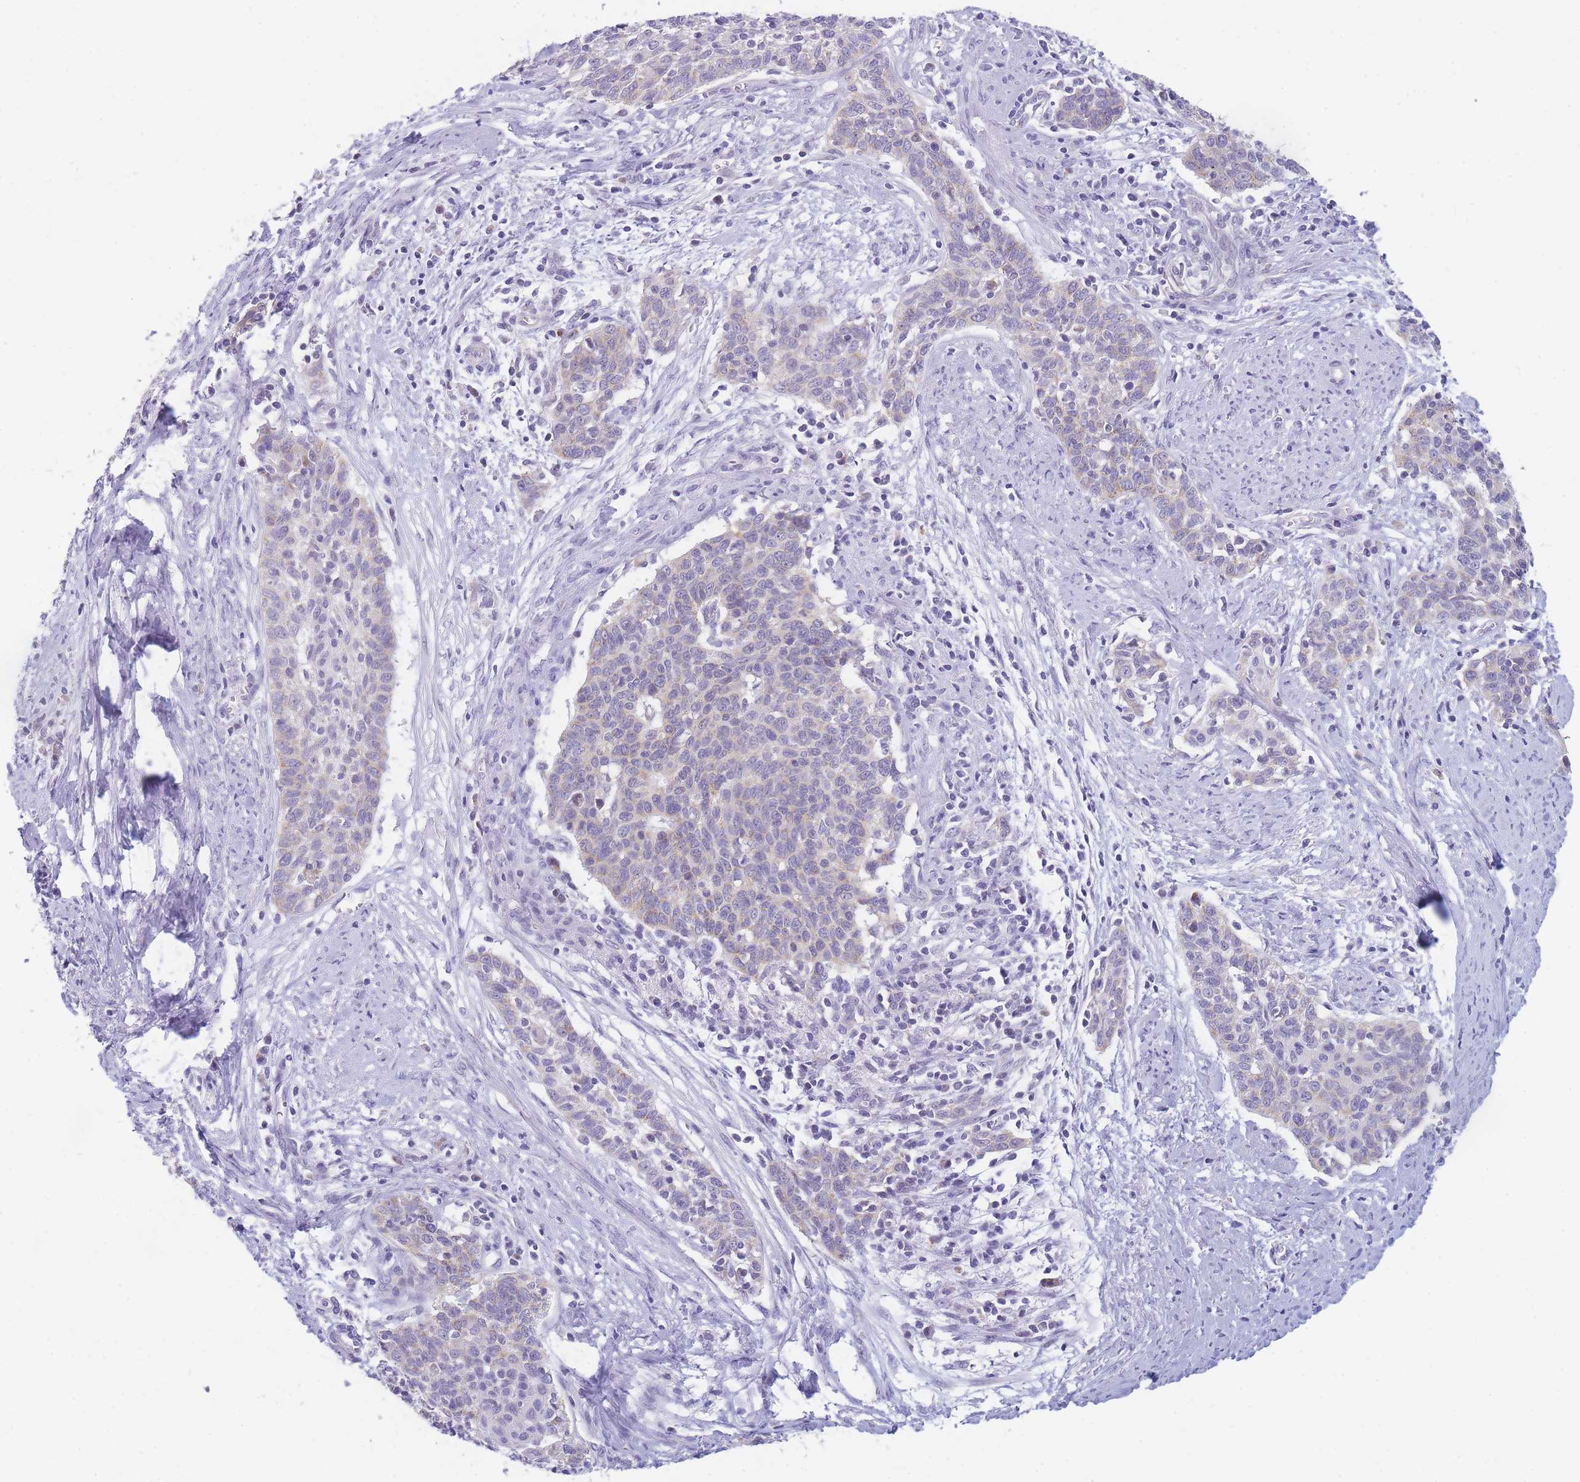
{"staining": {"intensity": "weak", "quantity": "<25%", "location": "cytoplasmic/membranous"}, "tissue": "cervical cancer", "cell_type": "Tumor cells", "image_type": "cancer", "snomed": [{"axis": "morphology", "description": "Squamous cell carcinoma, NOS"}, {"axis": "topography", "description": "Cervix"}], "caption": "This photomicrograph is of cervical cancer stained with IHC to label a protein in brown with the nuclei are counter-stained blue. There is no positivity in tumor cells. (DAB IHC, high magnification).", "gene": "DDX49", "patient": {"sex": "female", "age": 39}}